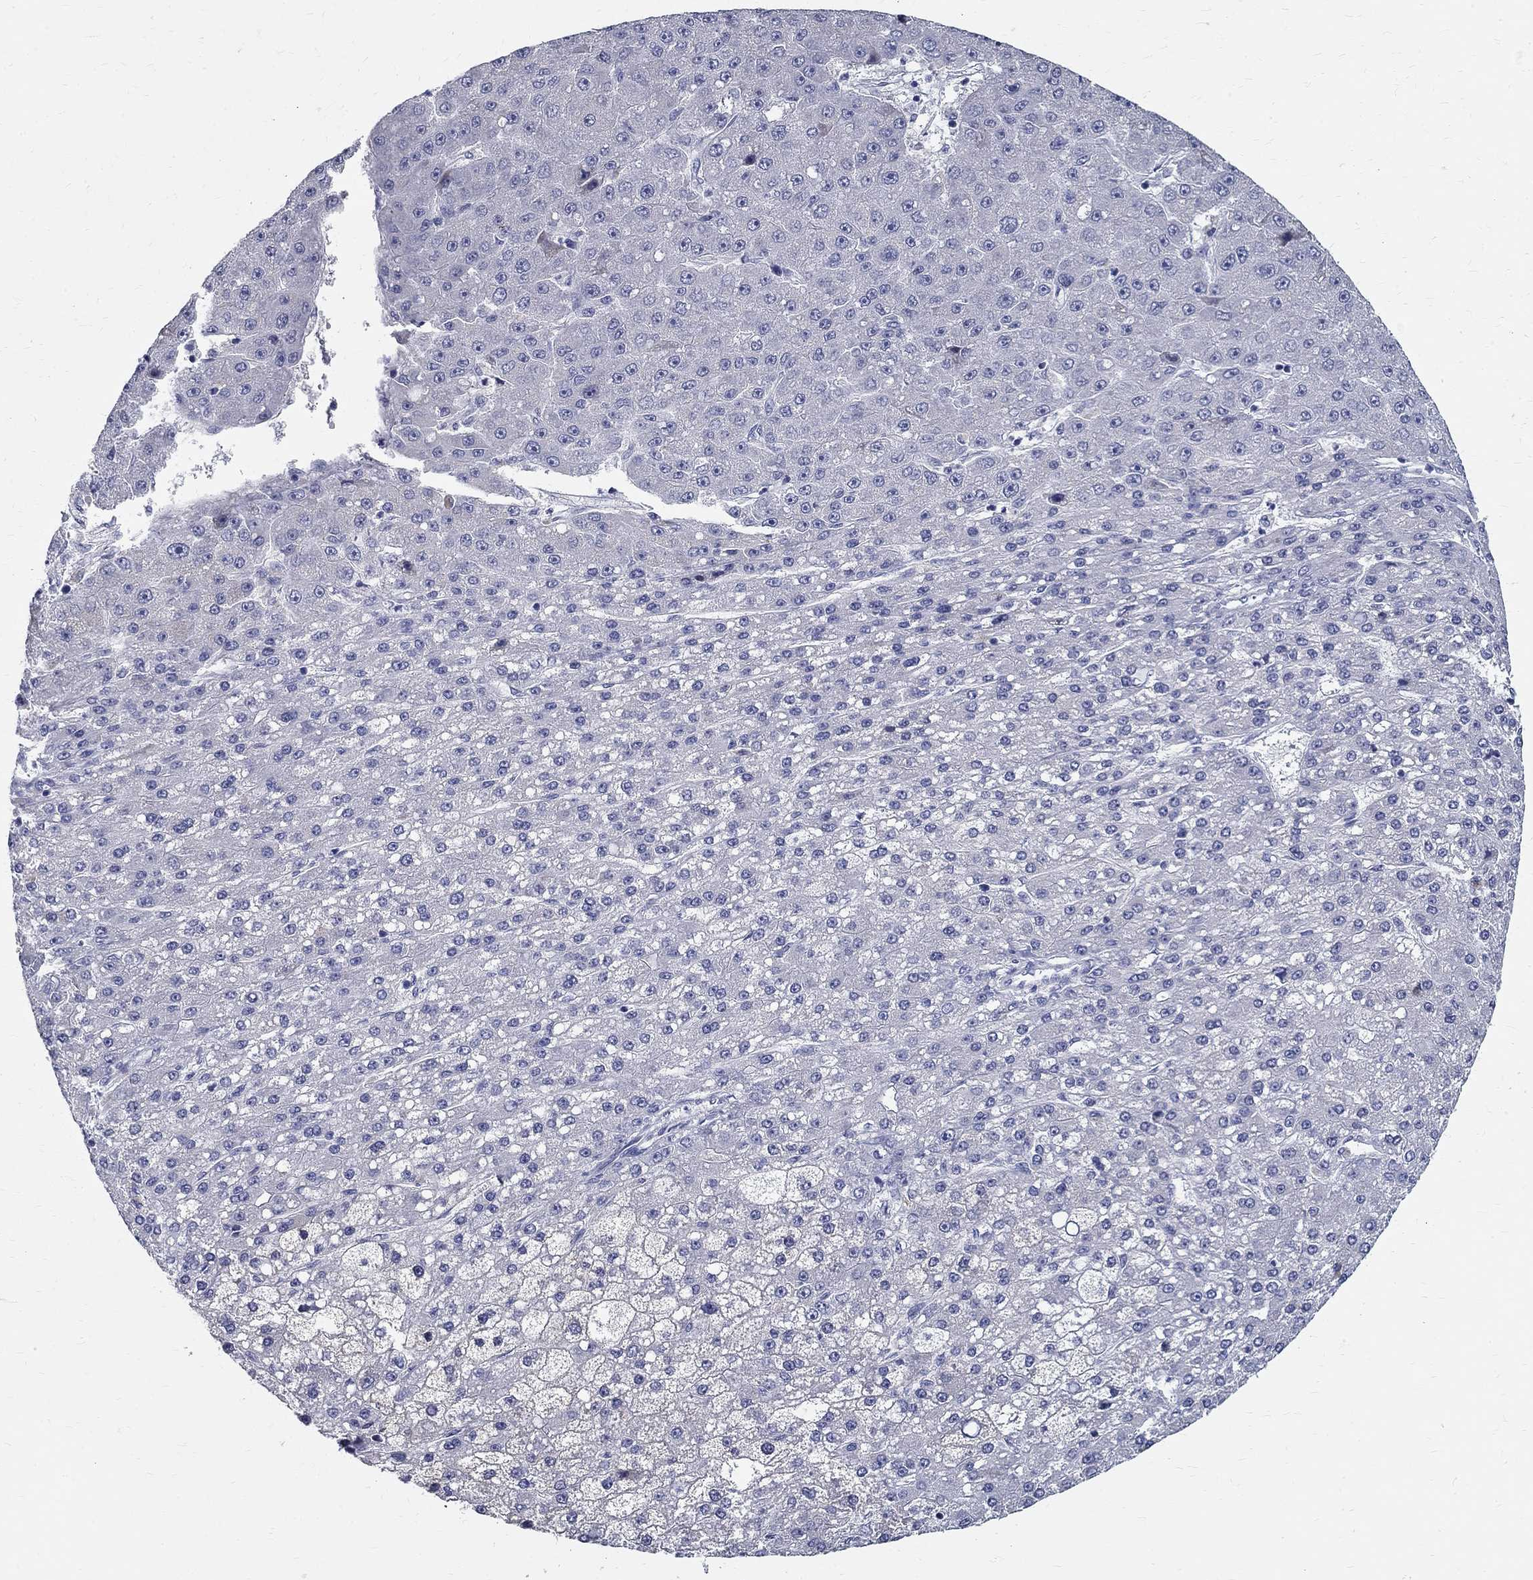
{"staining": {"intensity": "negative", "quantity": "none", "location": "none"}, "tissue": "liver cancer", "cell_type": "Tumor cells", "image_type": "cancer", "snomed": [{"axis": "morphology", "description": "Carcinoma, Hepatocellular, NOS"}, {"axis": "topography", "description": "Liver"}], "caption": "The photomicrograph reveals no significant staining in tumor cells of liver hepatocellular carcinoma. (DAB (3,3'-diaminobenzidine) IHC, high magnification).", "gene": "TGM4", "patient": {"sex": "male", "age": 67}}